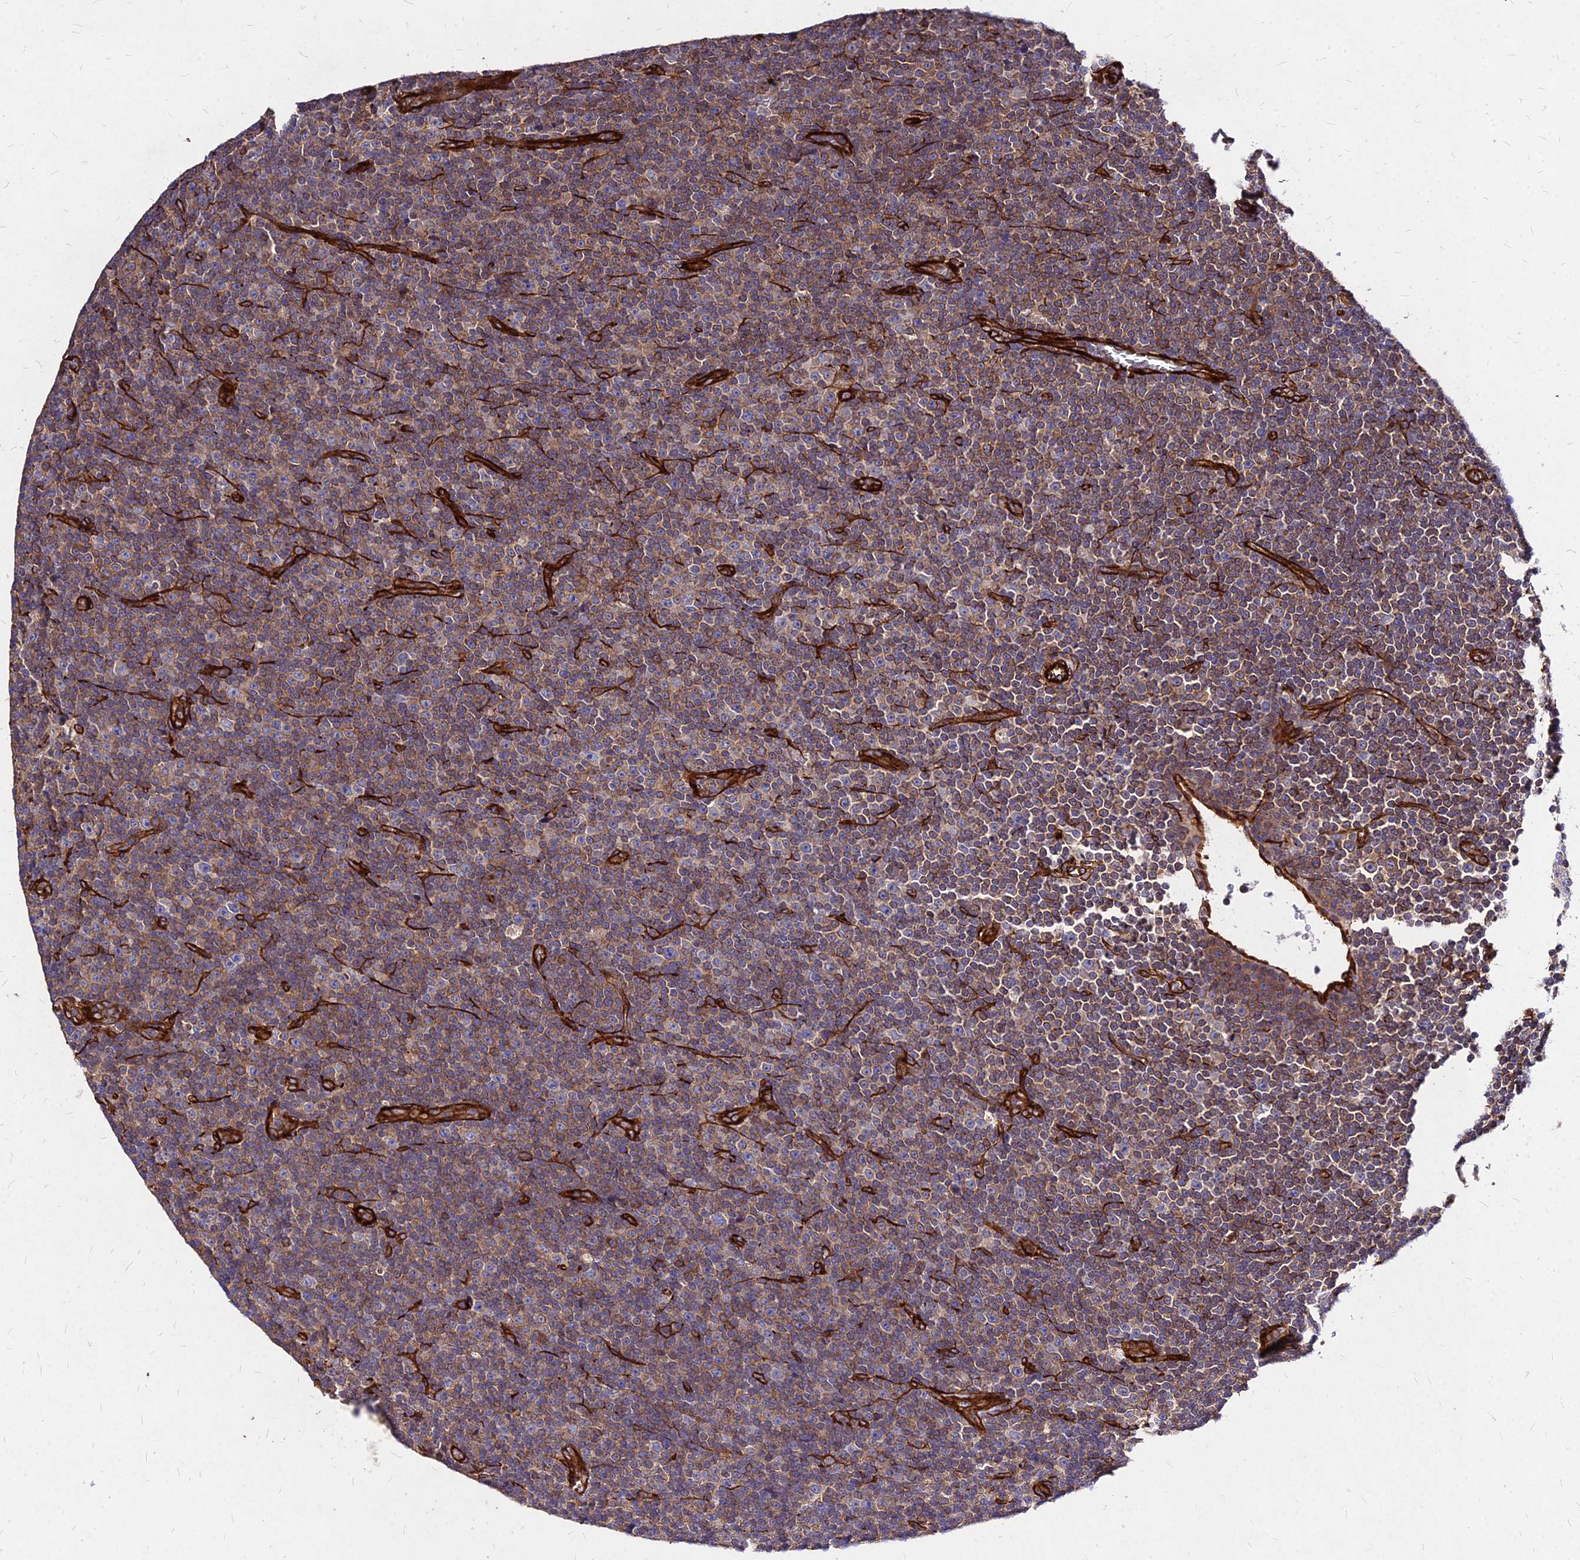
{"staining": {"intensity": "weak", "quantity": ">75%", "location": "cytoplasmic/membranous"}, "tissue": "lymphoma", "cell_type": "Tumor cells", "image_type": "cancer", "snomed": [{"axis": "morphology", "description": "Malignant lymphoma, non-Hodgkin's type, Low grade"}, {"axis": "topography", "description": "Lymph node"}], "caption": "Protein expression analysis of human lymphoma reveals weak cytoplasmic/membranous staining in about >75% of tumor cells.", "gene": "EFCC1", "patient": {"sex": "female", "age": 67}}